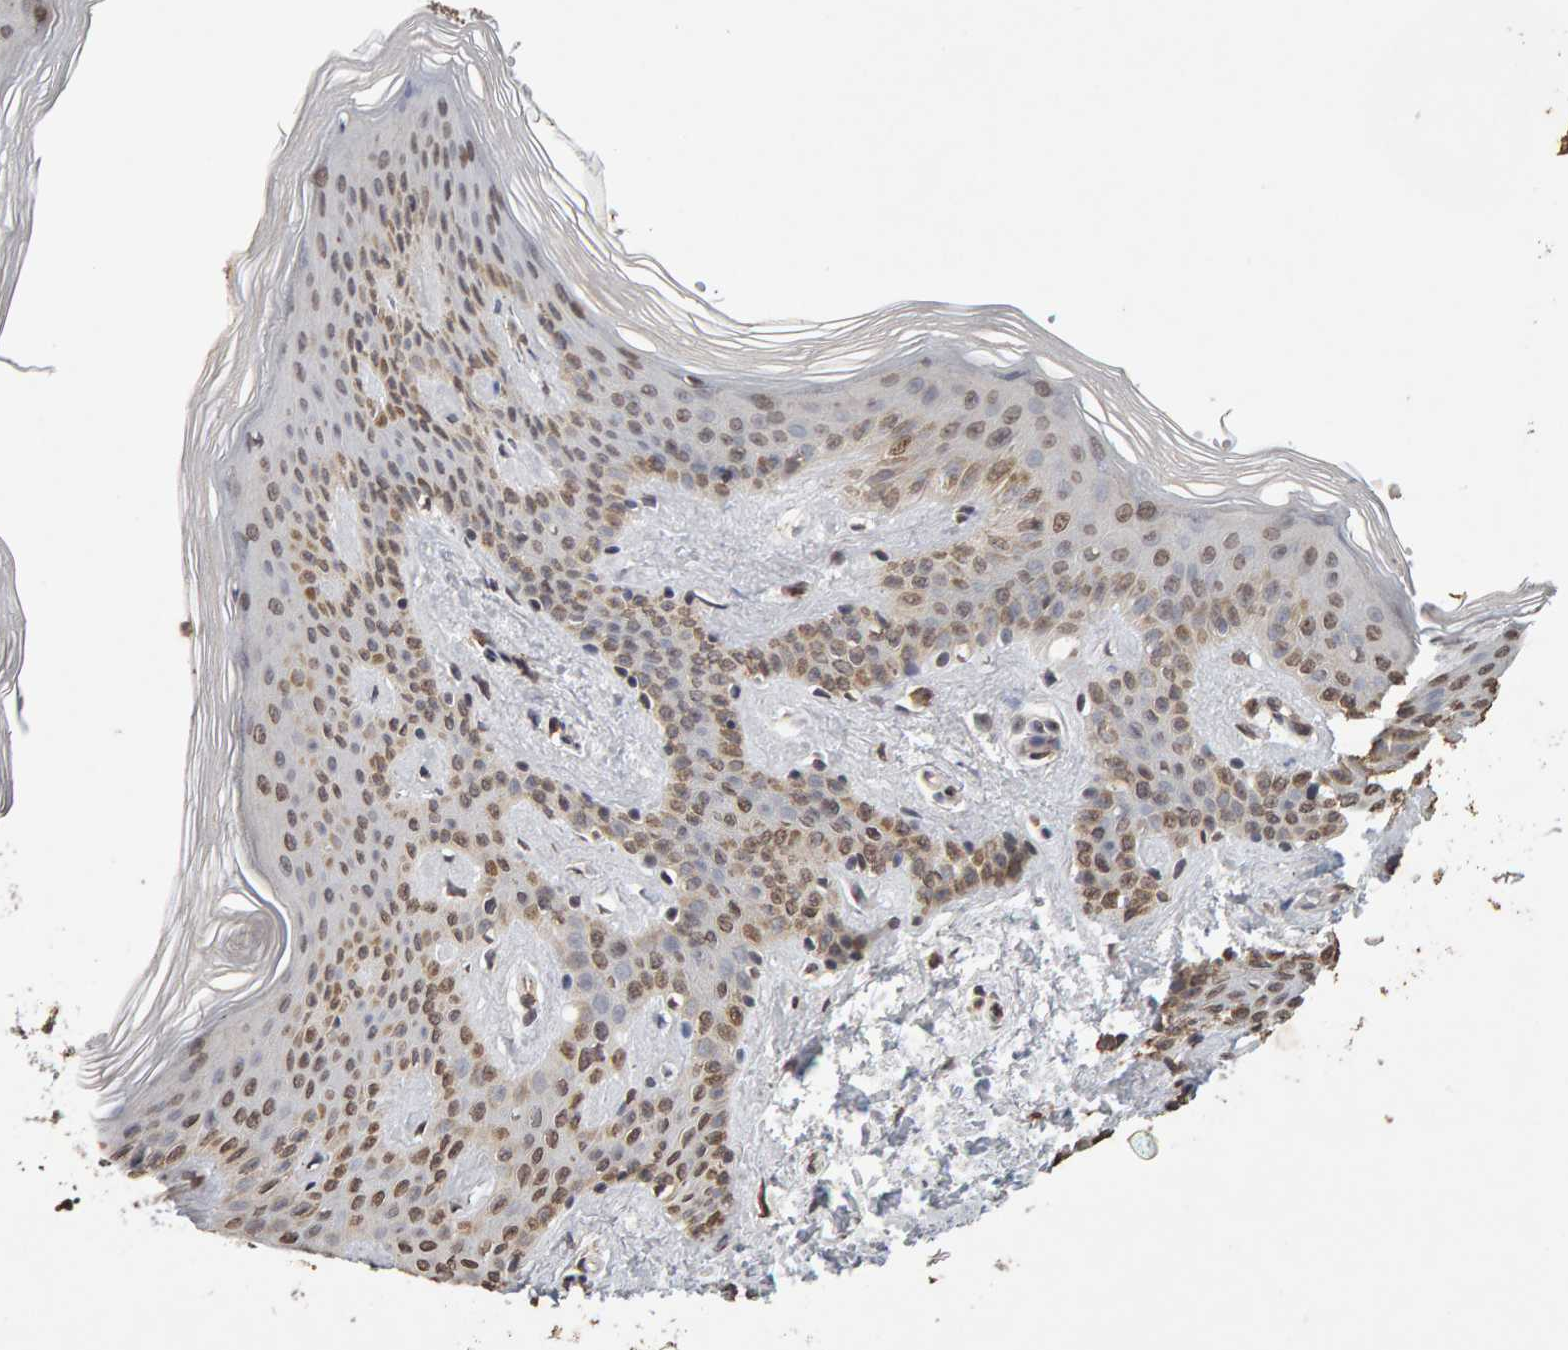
{"staining": {"intensity": "moderate", "quantity": ">75%", "location": "nuclear"}, "tissue": "skin", "cell_type": "Fibroblasts", "image_type": "normal", "snomed": [{"axis": "morphology", "description": "Normal tissue, NOS"}, {"axis": "morphology", "description": "Neoplasm, benign, NOS"}, {"axis": "topography", "description": "Skin"}, {"axis": "topography", "description": "Soft tissue"}], "caption": "IHC of unremarkable skin exhibits medium levels of moderate nuclear expression in about >75% of fibroblasts.", "gene": "DNAJB5", "patient": {"sex": "male", "age": 26}}